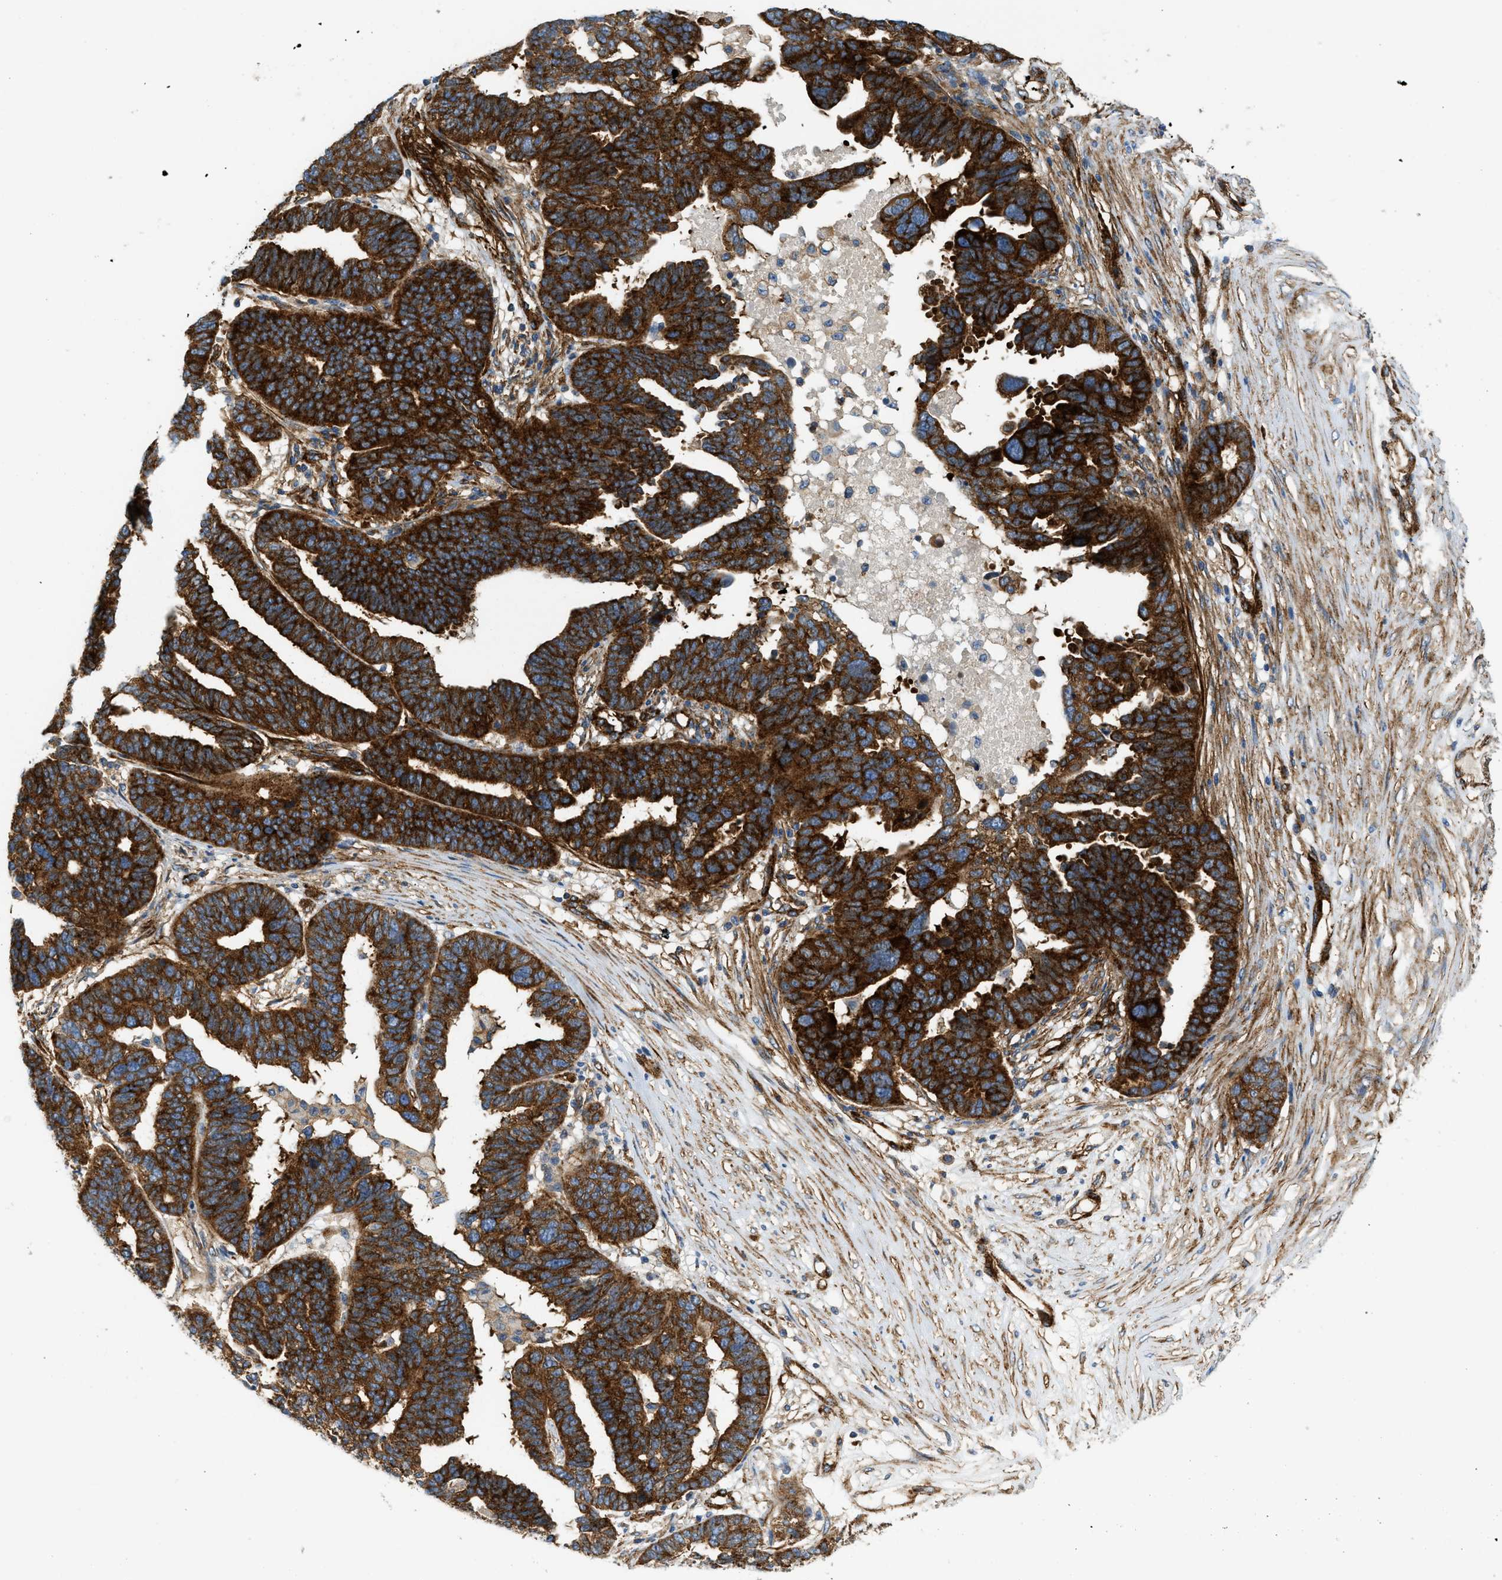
{"staining": {"intensity": "strong", "quantity": ">75%", "location": "cytoplasmic/membranous"}, "tissue": "ovarian cancer", "cell_type": "Tumor cells", "image_type": "cancer", "snomed": [{"axis": "morphology", "description": "Cystadenocarcinoma, serous, NOS"}, {"axis": "topography", "description": "Ovary"}], "caption": "Strong cytoplasmic/membranous protein expression is appreciated in approximately >75% of tumor cells in ovarian cancer (serous cystadenocarcinoma). (Stains: DAB in brown, nuclei in blue, Microscopy: brightfield microscopy at high magnification).", "gene": "HIP1", "patient": {"sex": "female", "age": 59}}